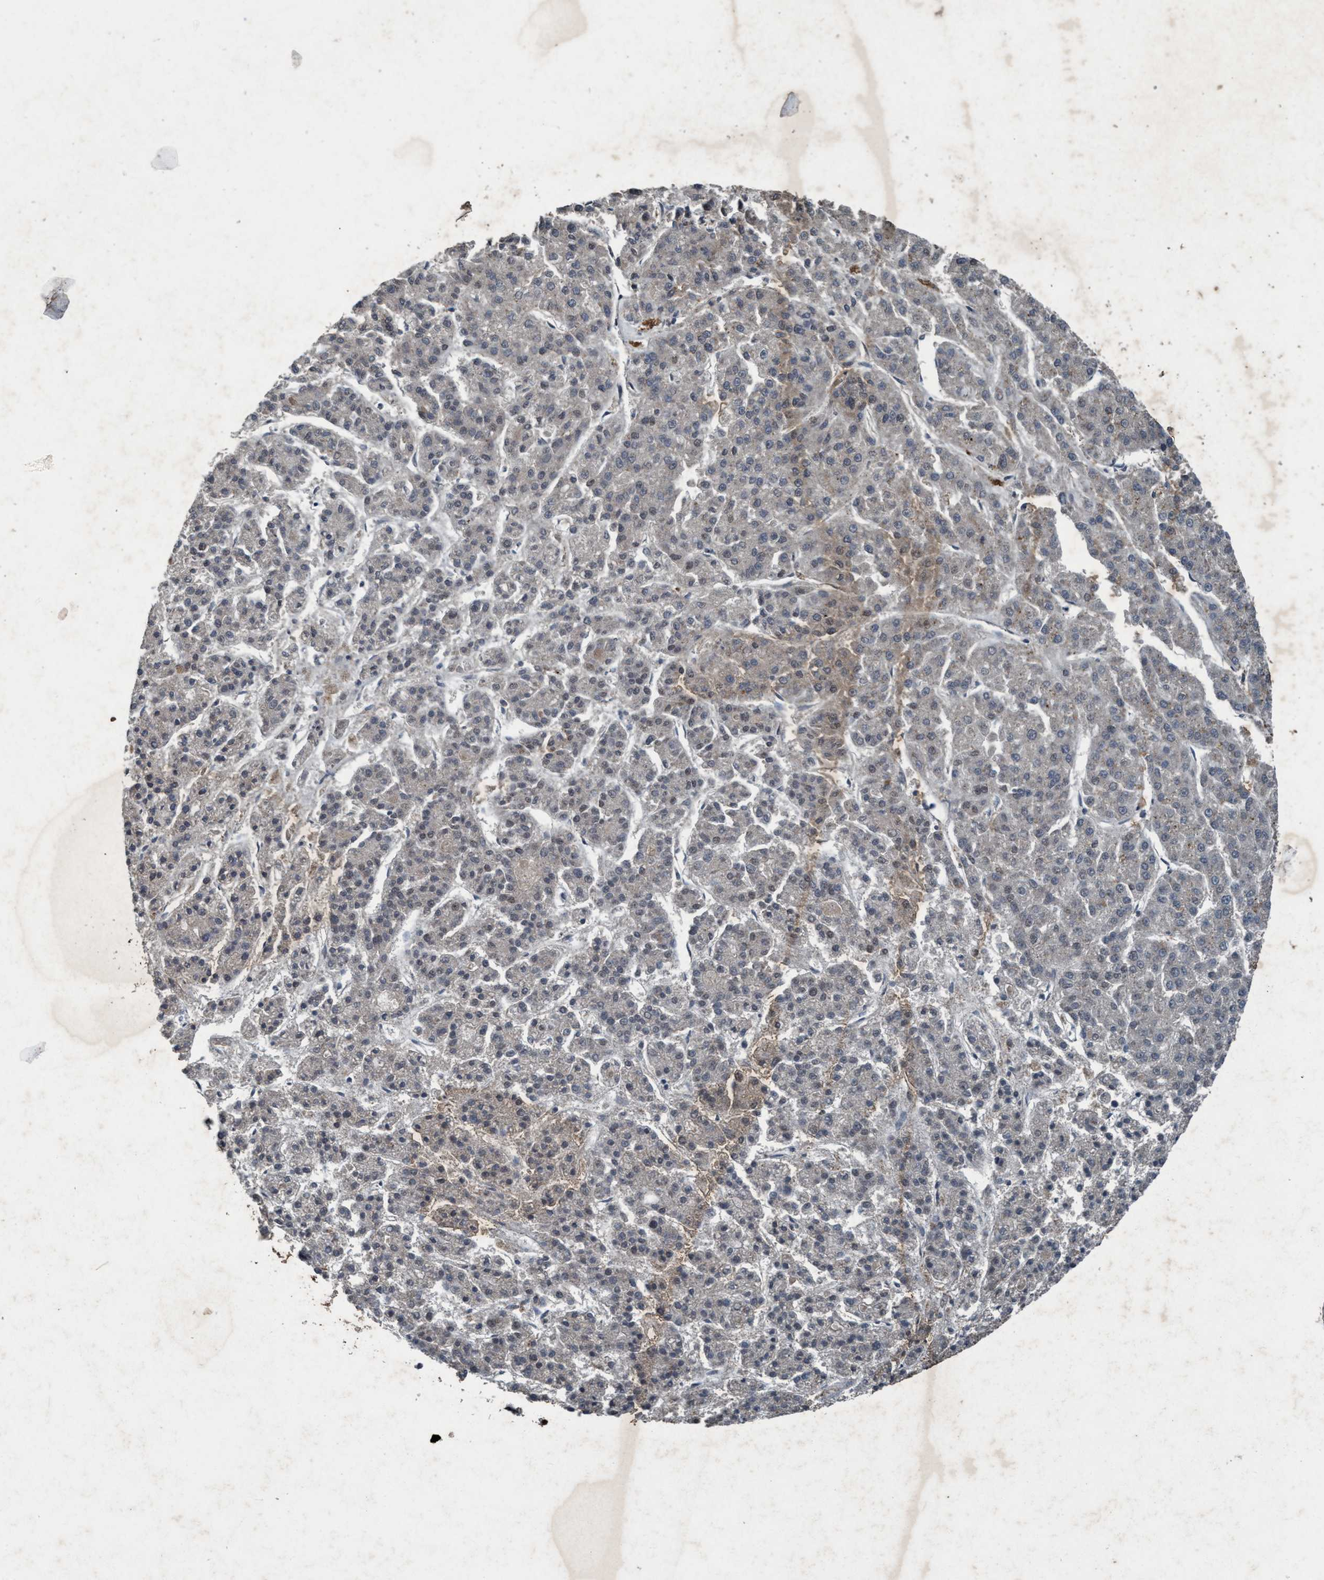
{"staining": {"intensity": "negative", "quantity": "none", "location": "none"}, "tissue": "liver cancer", "cell_type": "Tumor cells", "image_type": "cancer", "snomed": [{"axis": "morphology", "description": "Carcinoma, Hepatocellular, NOS"}, {"axis": "topography", "description": "Liver"}], "caption": "The immunohistochemistry photomicrograph has no significant expression in tumor cells of hepatocellular carcinoma (liver) tissue.", "gene": "AKT1S1", "patient": {"sex": "male", "age": 70}}